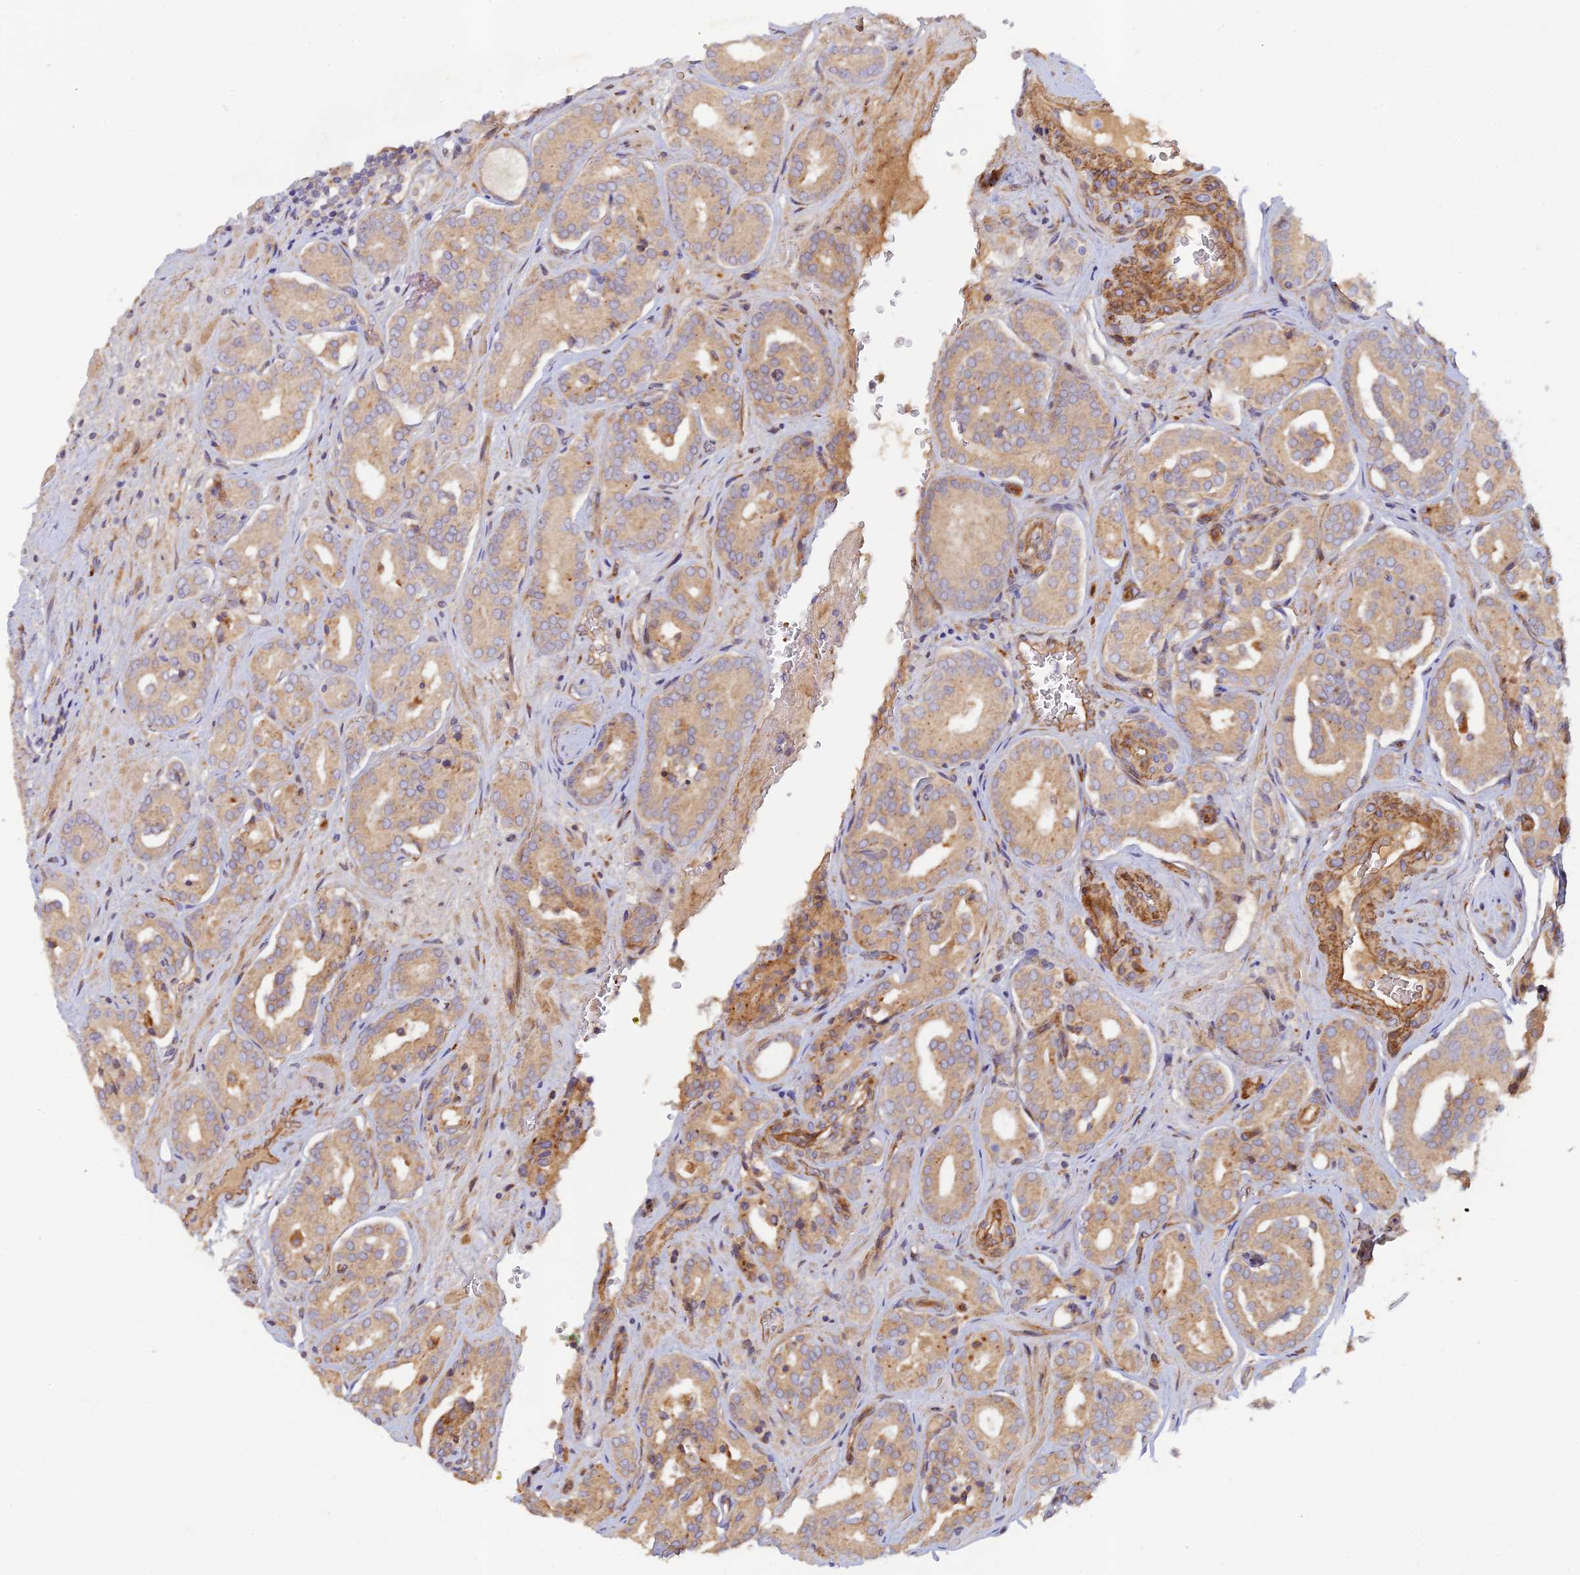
{"staining": {"intensity": "weak", "quantity": ">75%", "location": "cytoplasmic/membranous"}, "tissue": "prostate cancer", "cell_type": "Tumor cells", "image_type": "cancer", "snomed": [{"axis": "morphology", "description": "Adenocarcinoma, High grade"}, {"axis": "topography", "description": "Prostate"}], "caption": "Immunohistochemistry (IHC) of prostate high-grade adenocarcinoma shows low levels of weak cytoplasmic/membranous expression in approximately >75% of tumor cells. The staining was performed using DAB to visualize the protein expression in brown, while the nuclei were stained in blue with hematoxylin (Magnification: 20x).", "gene": "GMCL1", "patient": {"sex": "male", "age": 66}}